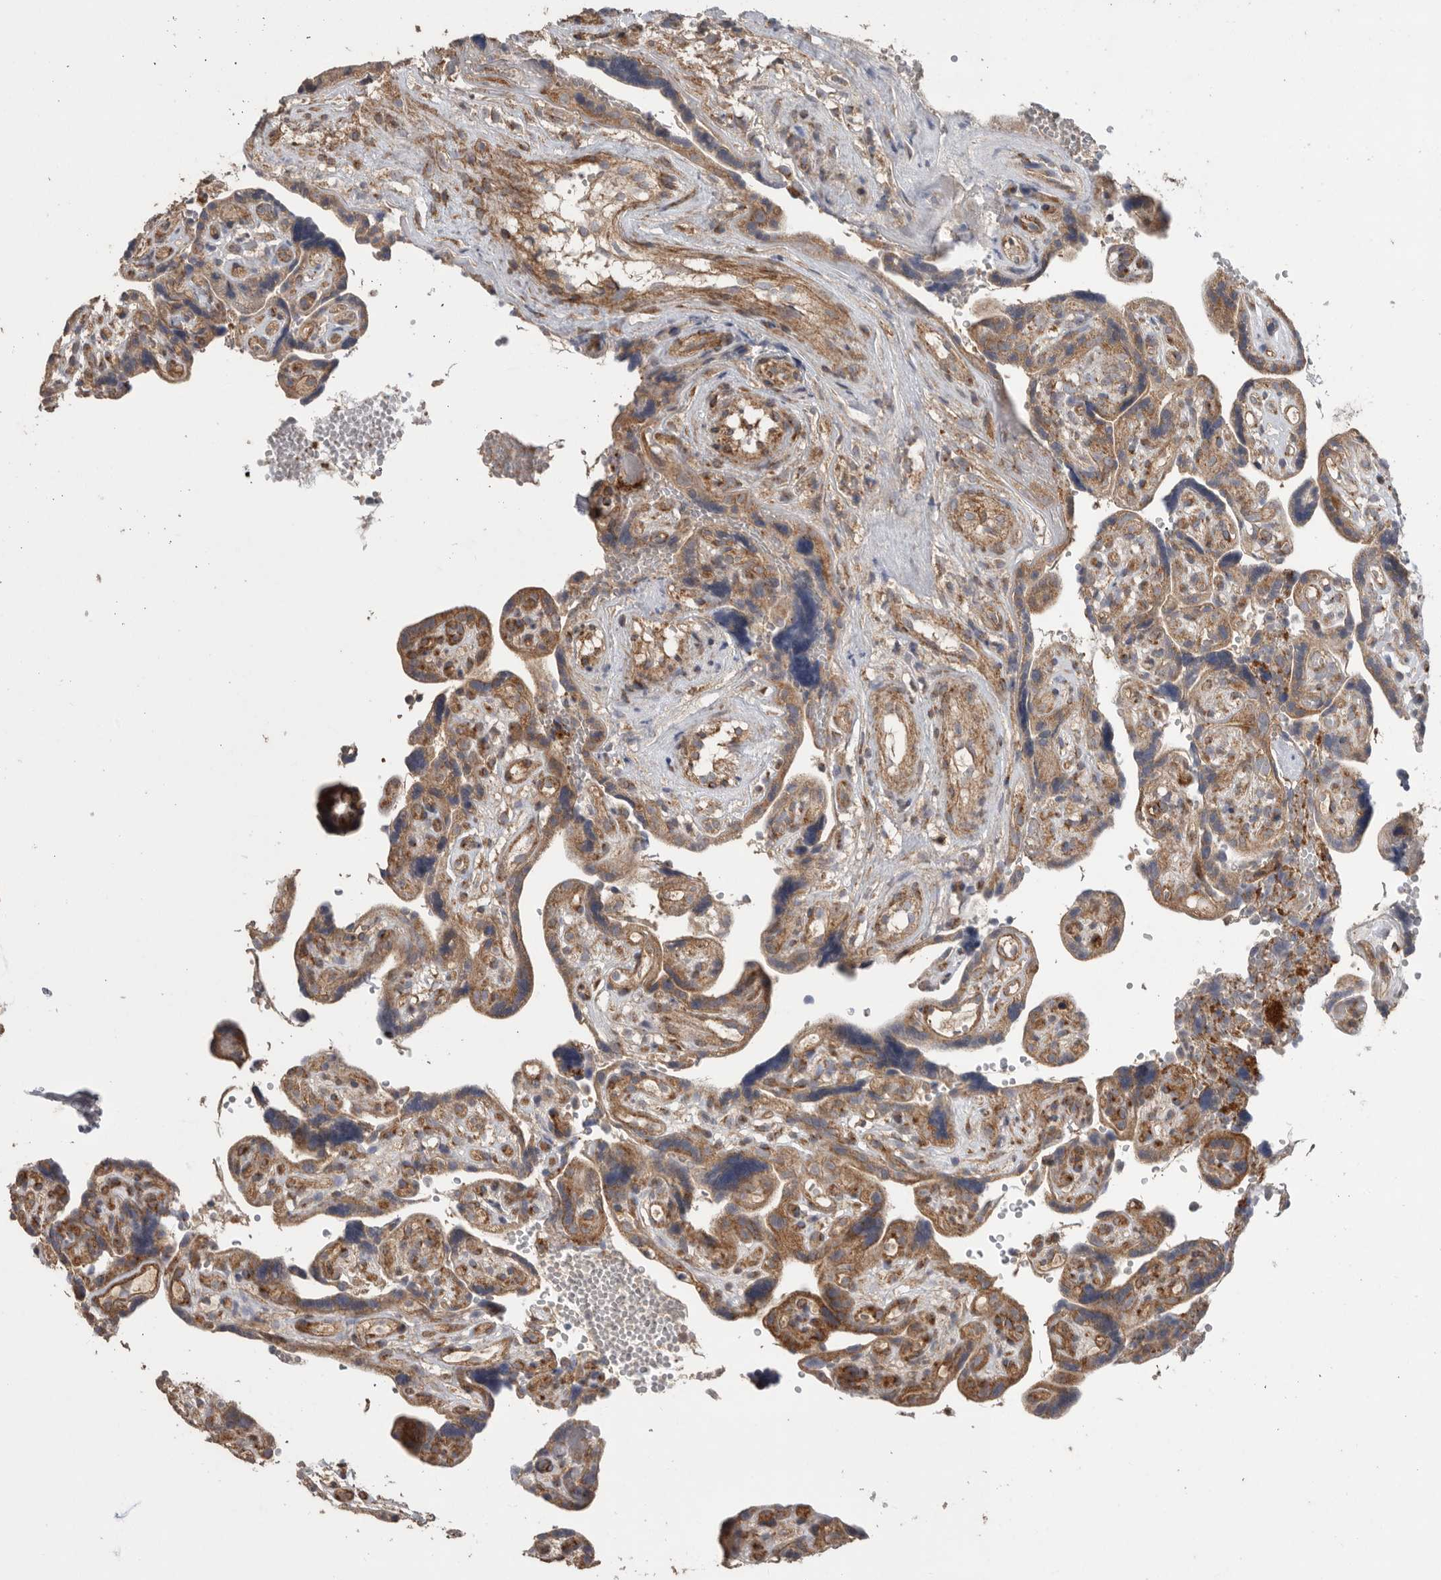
{"staining": {"intensity": "moderate", "quantity": ">75%", "location": "cytoplasmic/membranous"}, "tissue": "placenta", "cell_type": "Decidual cells", "image_type": "normal", "snomed": [{"axis": "morphology", "description": "Normal tissue, NOS"}, {"axis": "topography", "description": "Placenta"}], "caption": "Decidual cells show medium levels of moderate cytoplasmic/membranous positivity in approximately >75% of cells in benign human placenta.", "gene": "PODXL2", "patient": {"sex": "female", "age": 30}}